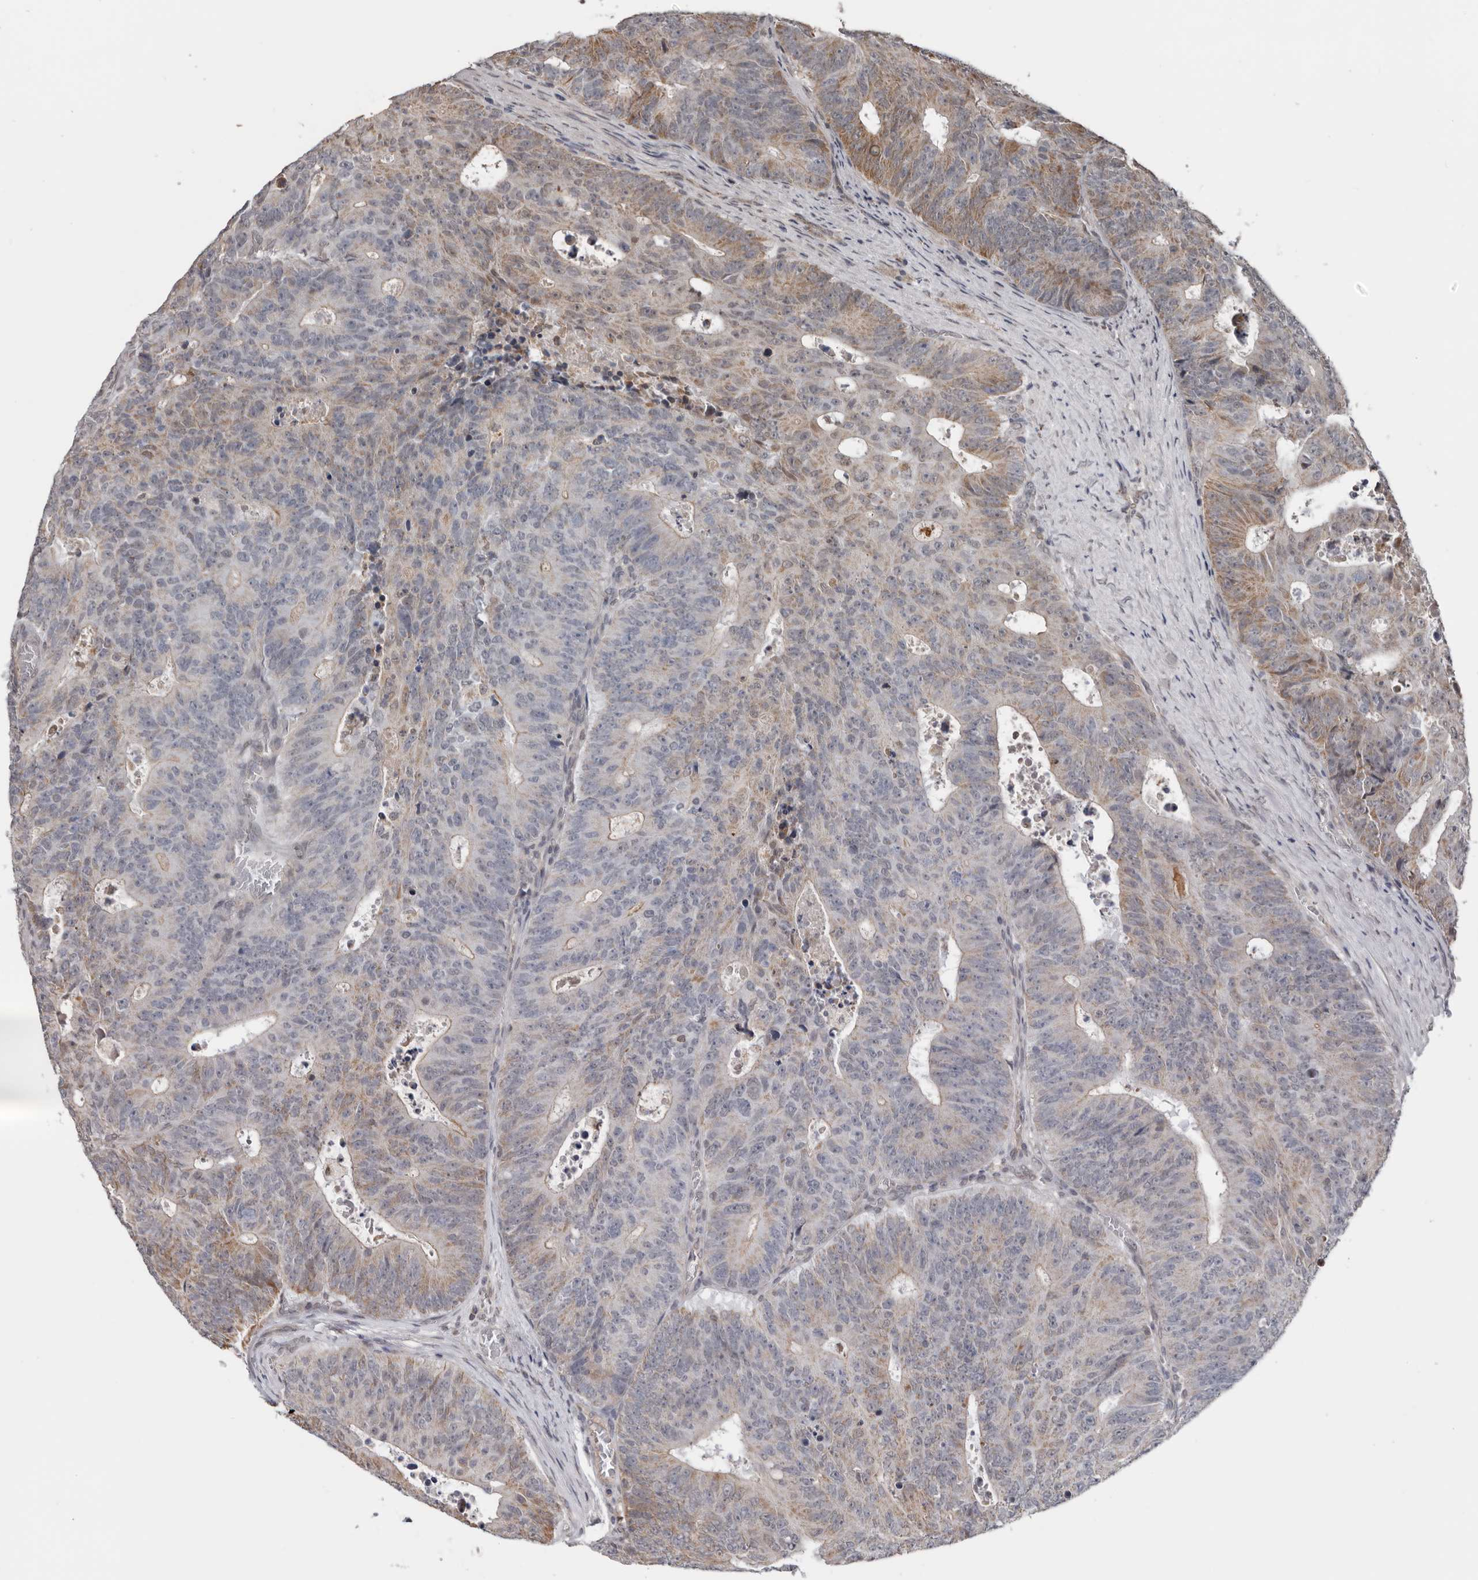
{"staining": {"intensity": "moderate", "quantity": "<25%", "location": "cytoplasmic/membranous"}, "tissue": "colorectal cancer", "cell_type": "Tumor cells", "image_type": "cancer", "snomed": [{"axis": "morphology", "description": "Adenocarcinoma, NOS"}, {"axis": "topography", "description": "Colon"}], "caption": "Protein analysis of adenocarcinoma (colorectal) tissue displays moderate cytoplasmic/membranous expression in about <25% of tumor cells. (Brightfield microscopy of DAB IHC at high magnification).", "gene": "MOGAT2", "patient": {"sex": "male", "age": 87}}